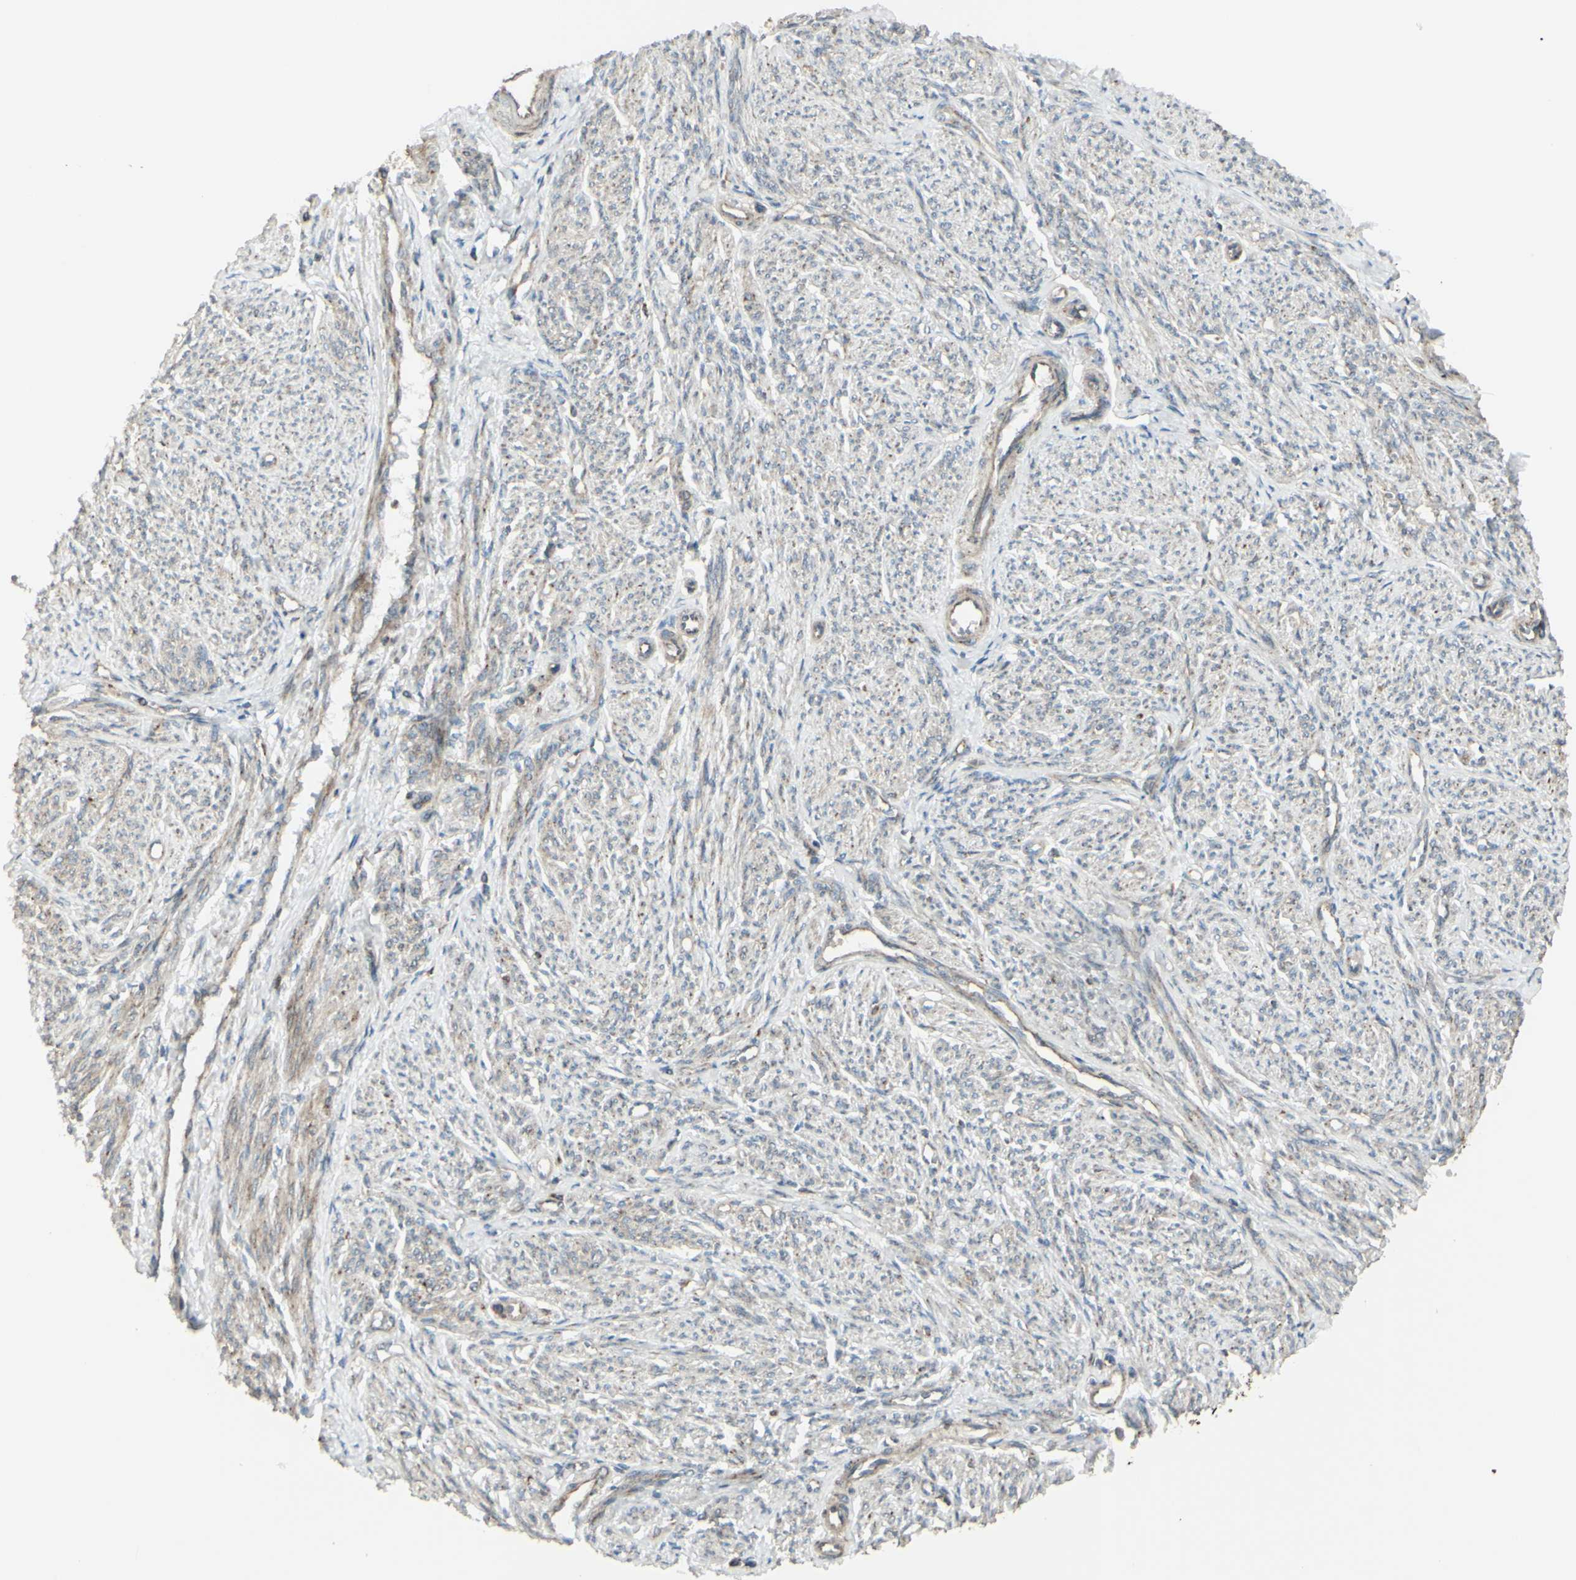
{"staining": {"intensity": "moderate", "quantity": "25%-75%", "location": "cytoplasmic/membranous"}, "tissue": "smooth muscle", "cell_type": "Smooth muscle cells", "image_type": "normal", "snomed": [{"axis": "morphology", "description": "Normal tissue, NOS"}, {"axis": "topography", "description": "Smooth muscle"}], "caption": "Human smooth muscle stained for a protein (brown) demonstrates moderate cytoplasmic/membranous positive expression in approximately 25%-75% of smooth muscle cells.", "gene": "NAPA", "patient": {"sex": "female", "age": 65}}